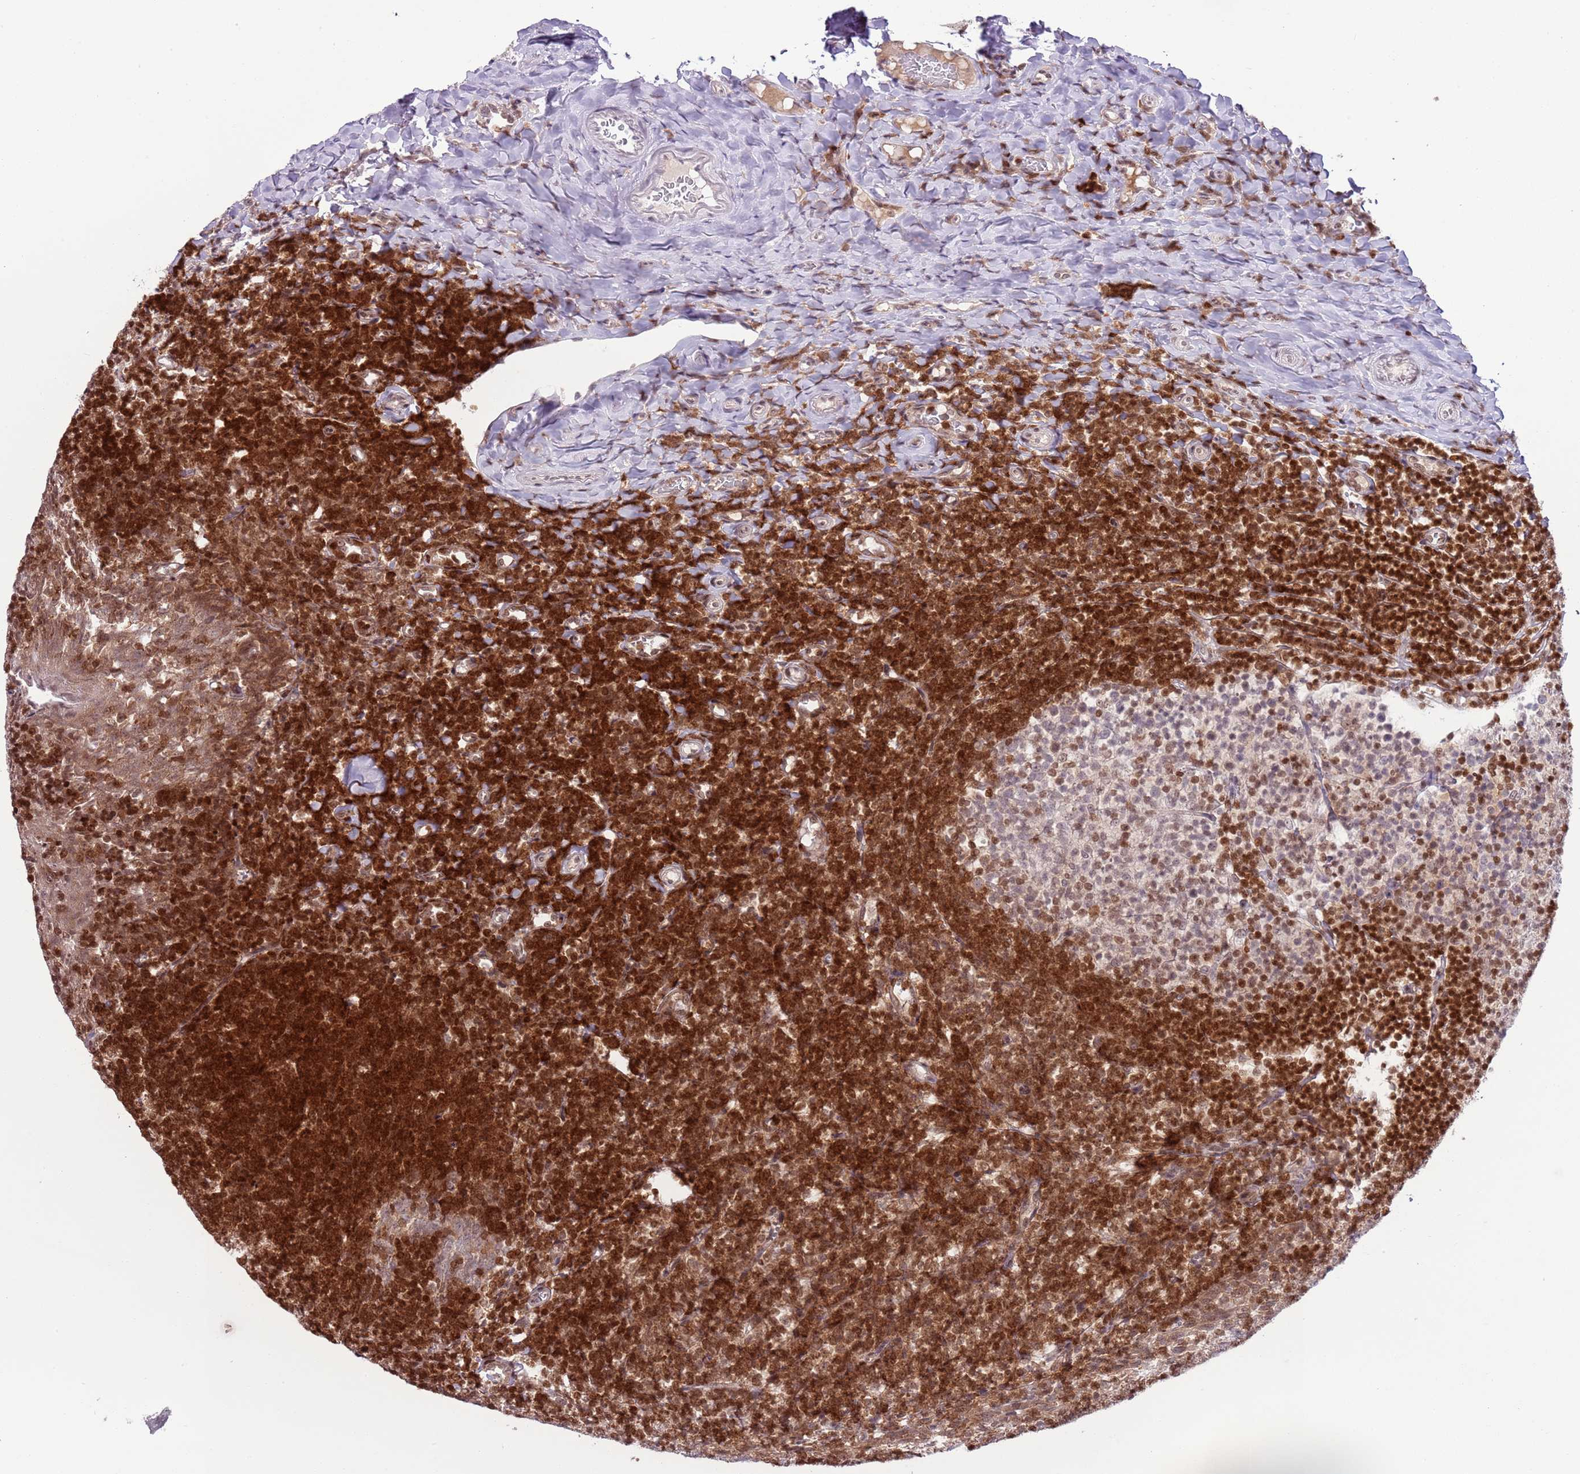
{"staining": {"intensity": "moderate", "quantity": "<25%", "location": "nuclear"}, "tissue": "tonsil", "cell_type": "Germinal center cells", "image_type": "normal", "snomed": [{"axis": "morphology", "description": "Normal tissue, NOS"}, {"axis": "topography", "description": "Tonsil"}], "caption": "DAB (3,3'-diaminobenzidine) immunohistochemical staining of normal tonsil shows moderate nuclear protein staining in about <25% of germinal center cells.", "gene": "SELENOH", "patient": {"sex": "female", "age": 10}}